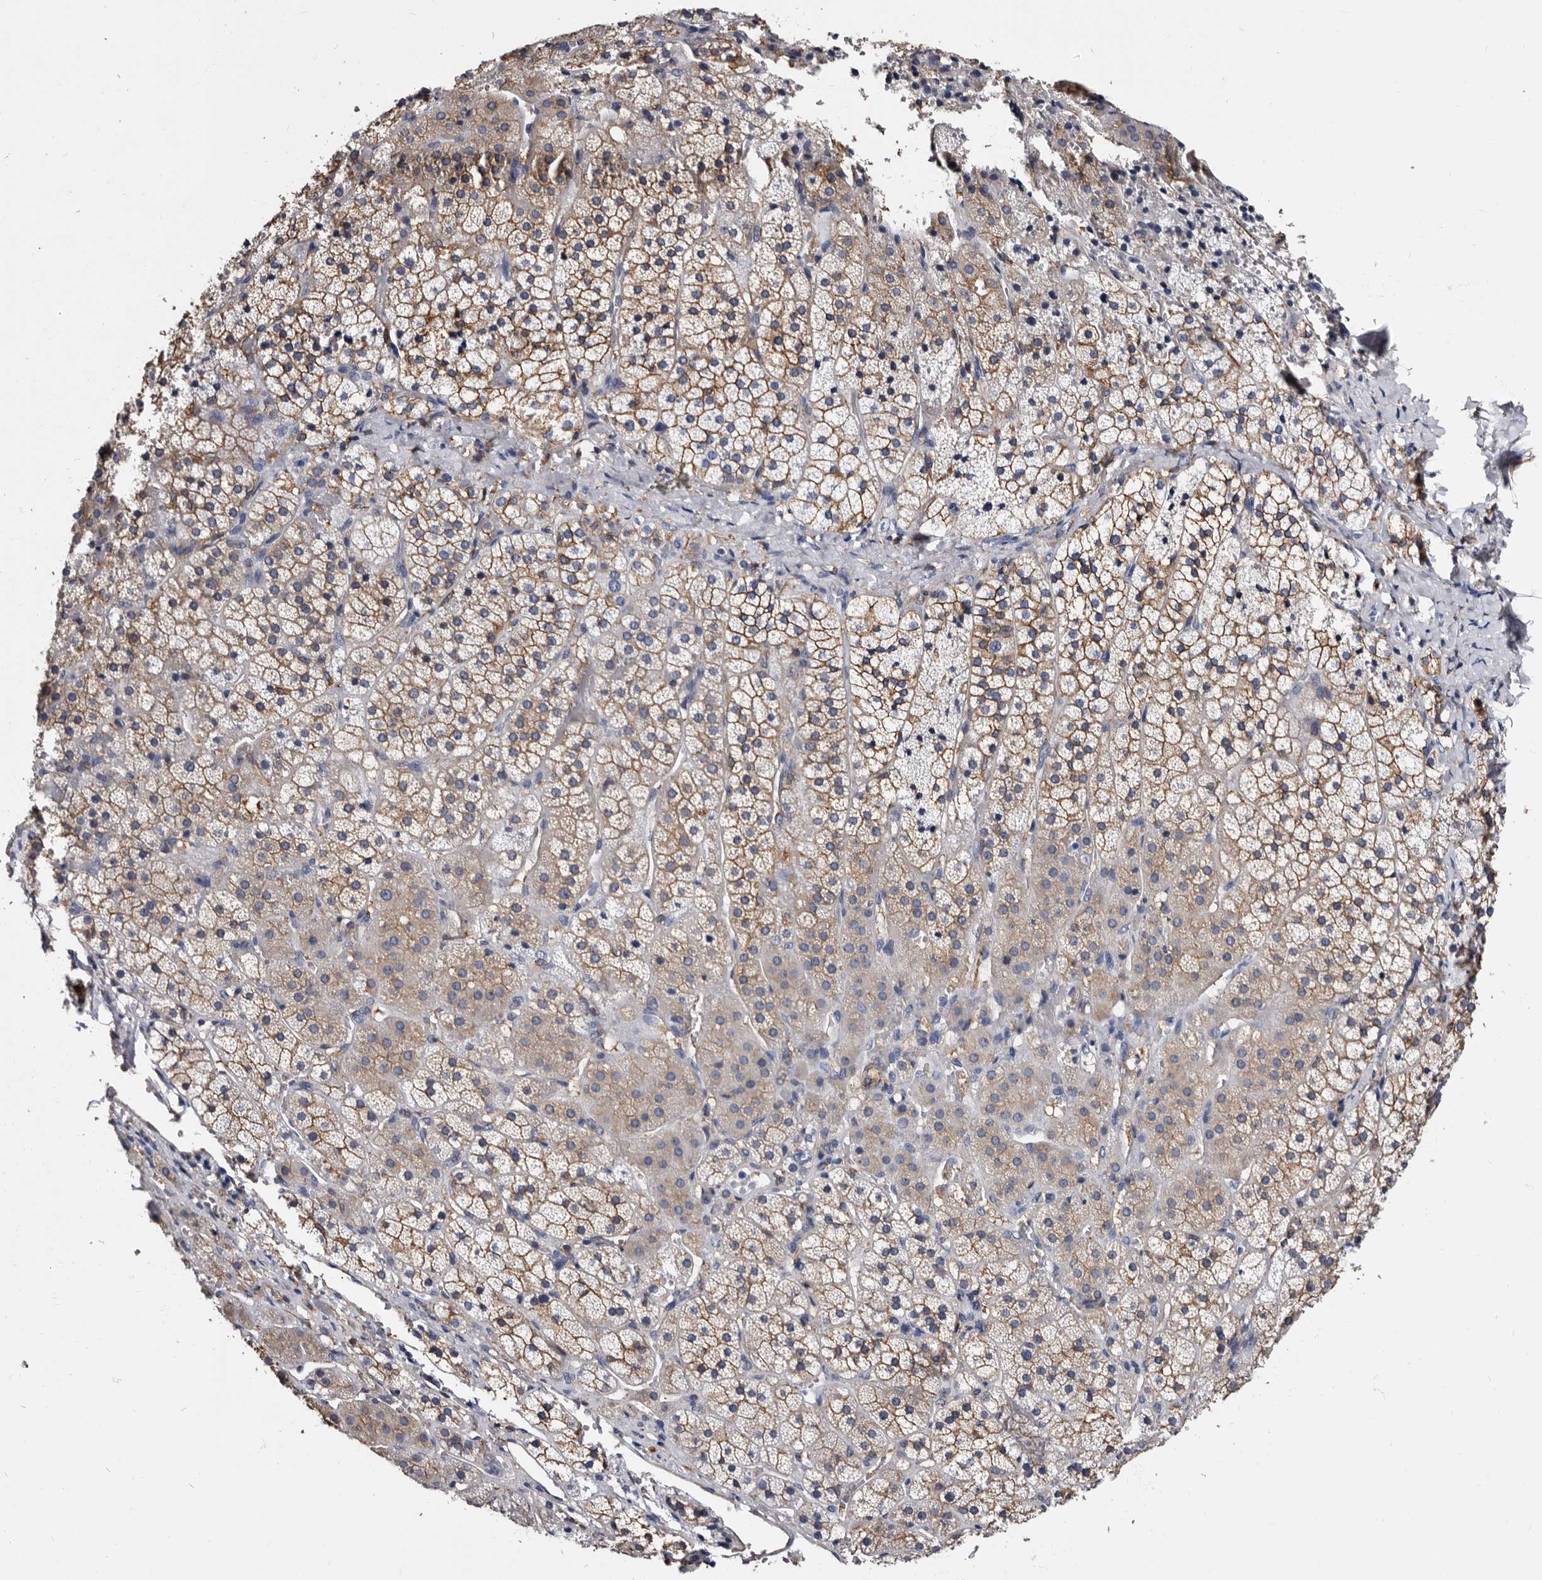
{"staining": {"intensity": "moderate", "quantity": ">75%", "location": "cytoplasmic/membranous"}, "tissue": "adrenal gland", "cell_type": "Glandular cells", "image_type": "normal", "snomed": [{"axis": "morphology", "description": "Normal tissue, NOS"}, {"axis": "topography", "description": "Adrenal gland"}], "caption": "Immunohistochemical staining of benign adrenal gland displays moderate cytoplasmic/membranous protein staining in about >75% of glandular cells. (DAB = brown stain, brightfield microscopy at high magnification).", "gene": "EPB41L3", "patient": {"sex": "female", "age": 44}}